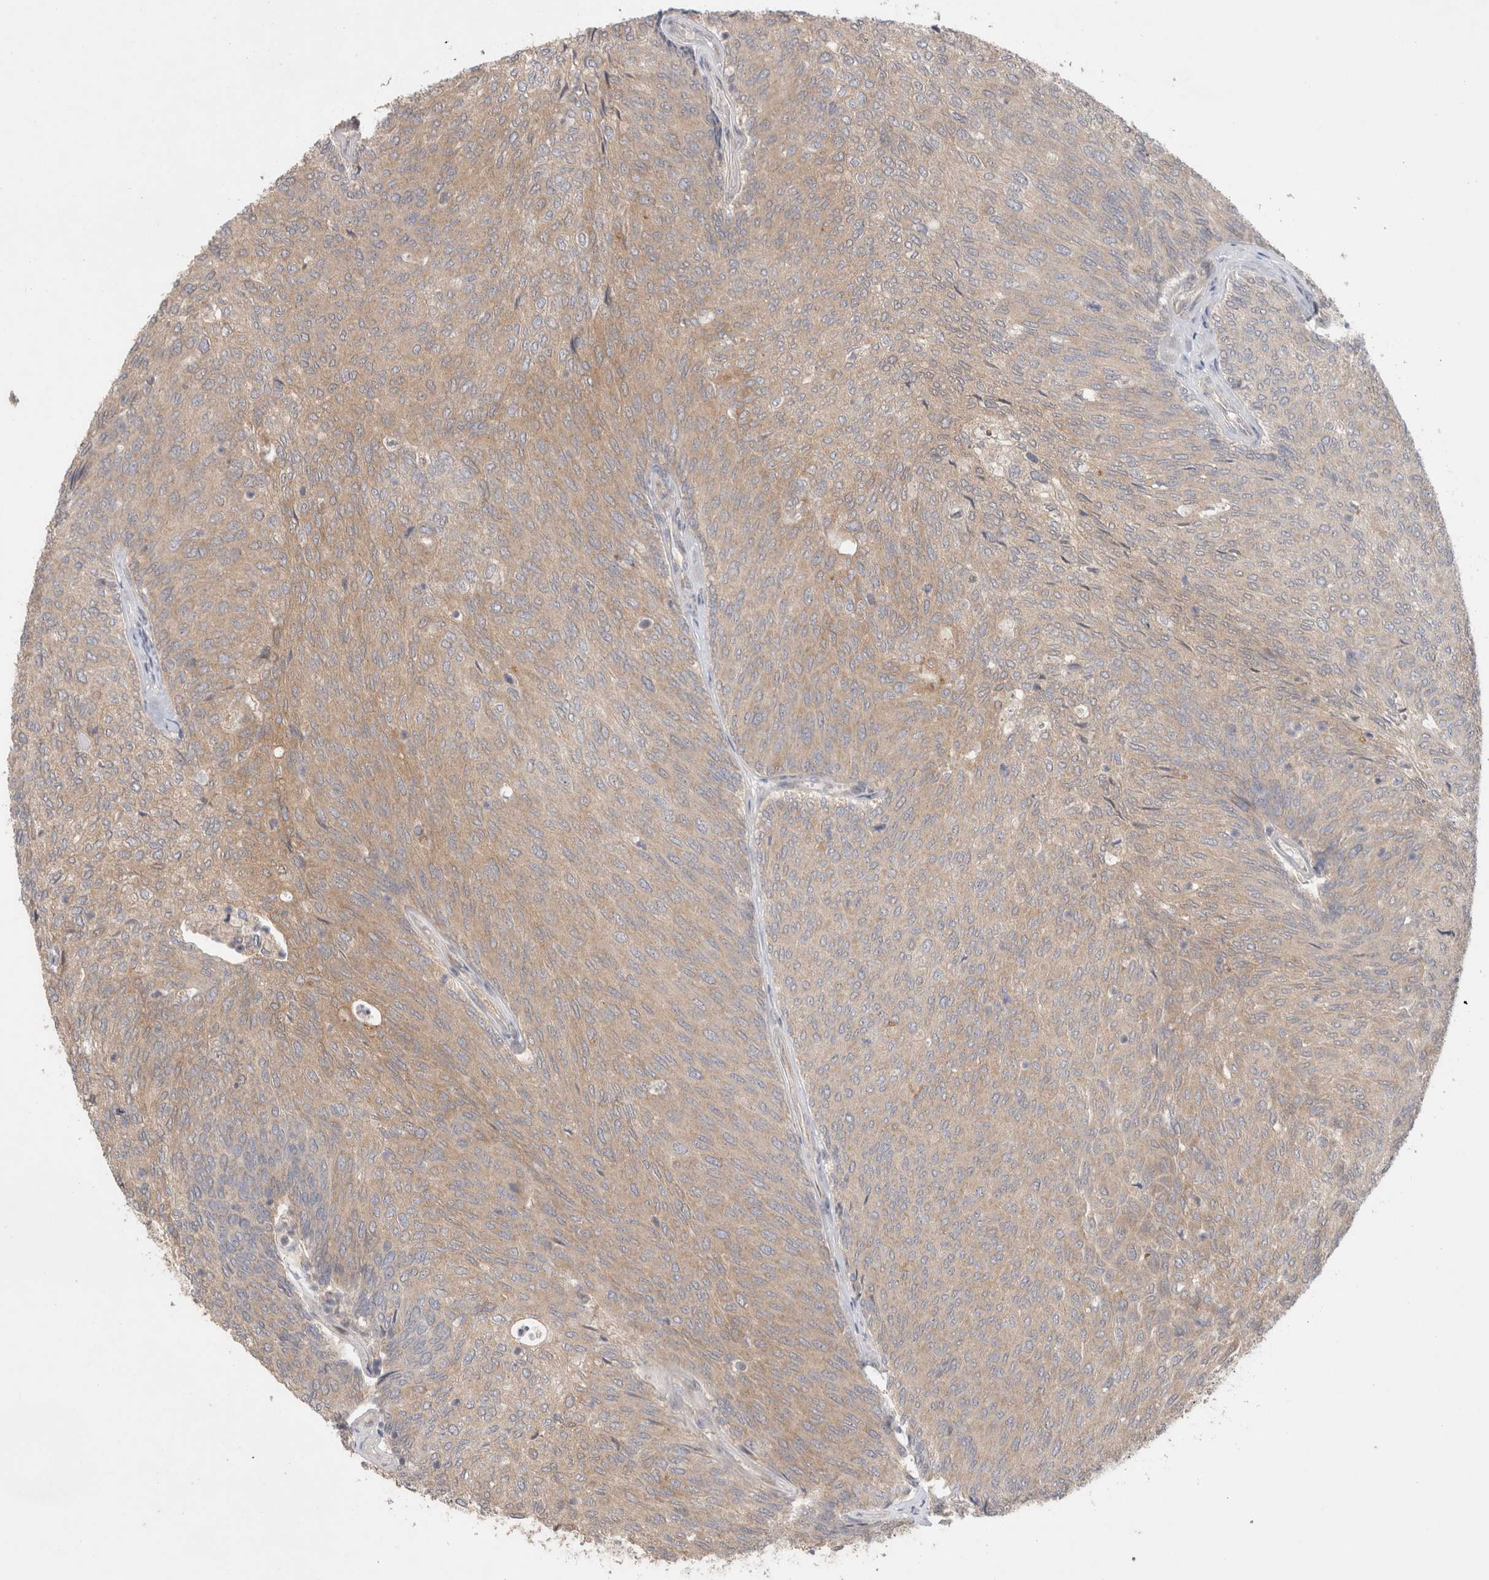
{"staining": {"intensity": "weak", "quantity": ">75%", "location": "cytoplasmic/membranous"}, "tissue": "urothelial cancer", "cell_type": "Tumor cells", "image_type": "cancer", "snomed": [{"axis": "morphology", "description": "Urothelial carcinoma, Low grade"}, {"axis": "topography", "description": "Urinary bladder"}], "caption": "Immunohistochemical staining of human urothelial cancer displays low levels of weak cytoplasmic/membranous staining in approximately >75% of tumor cells.", "gene": "SLC29A1", "patient": {"sex": "female", "age": 79}}